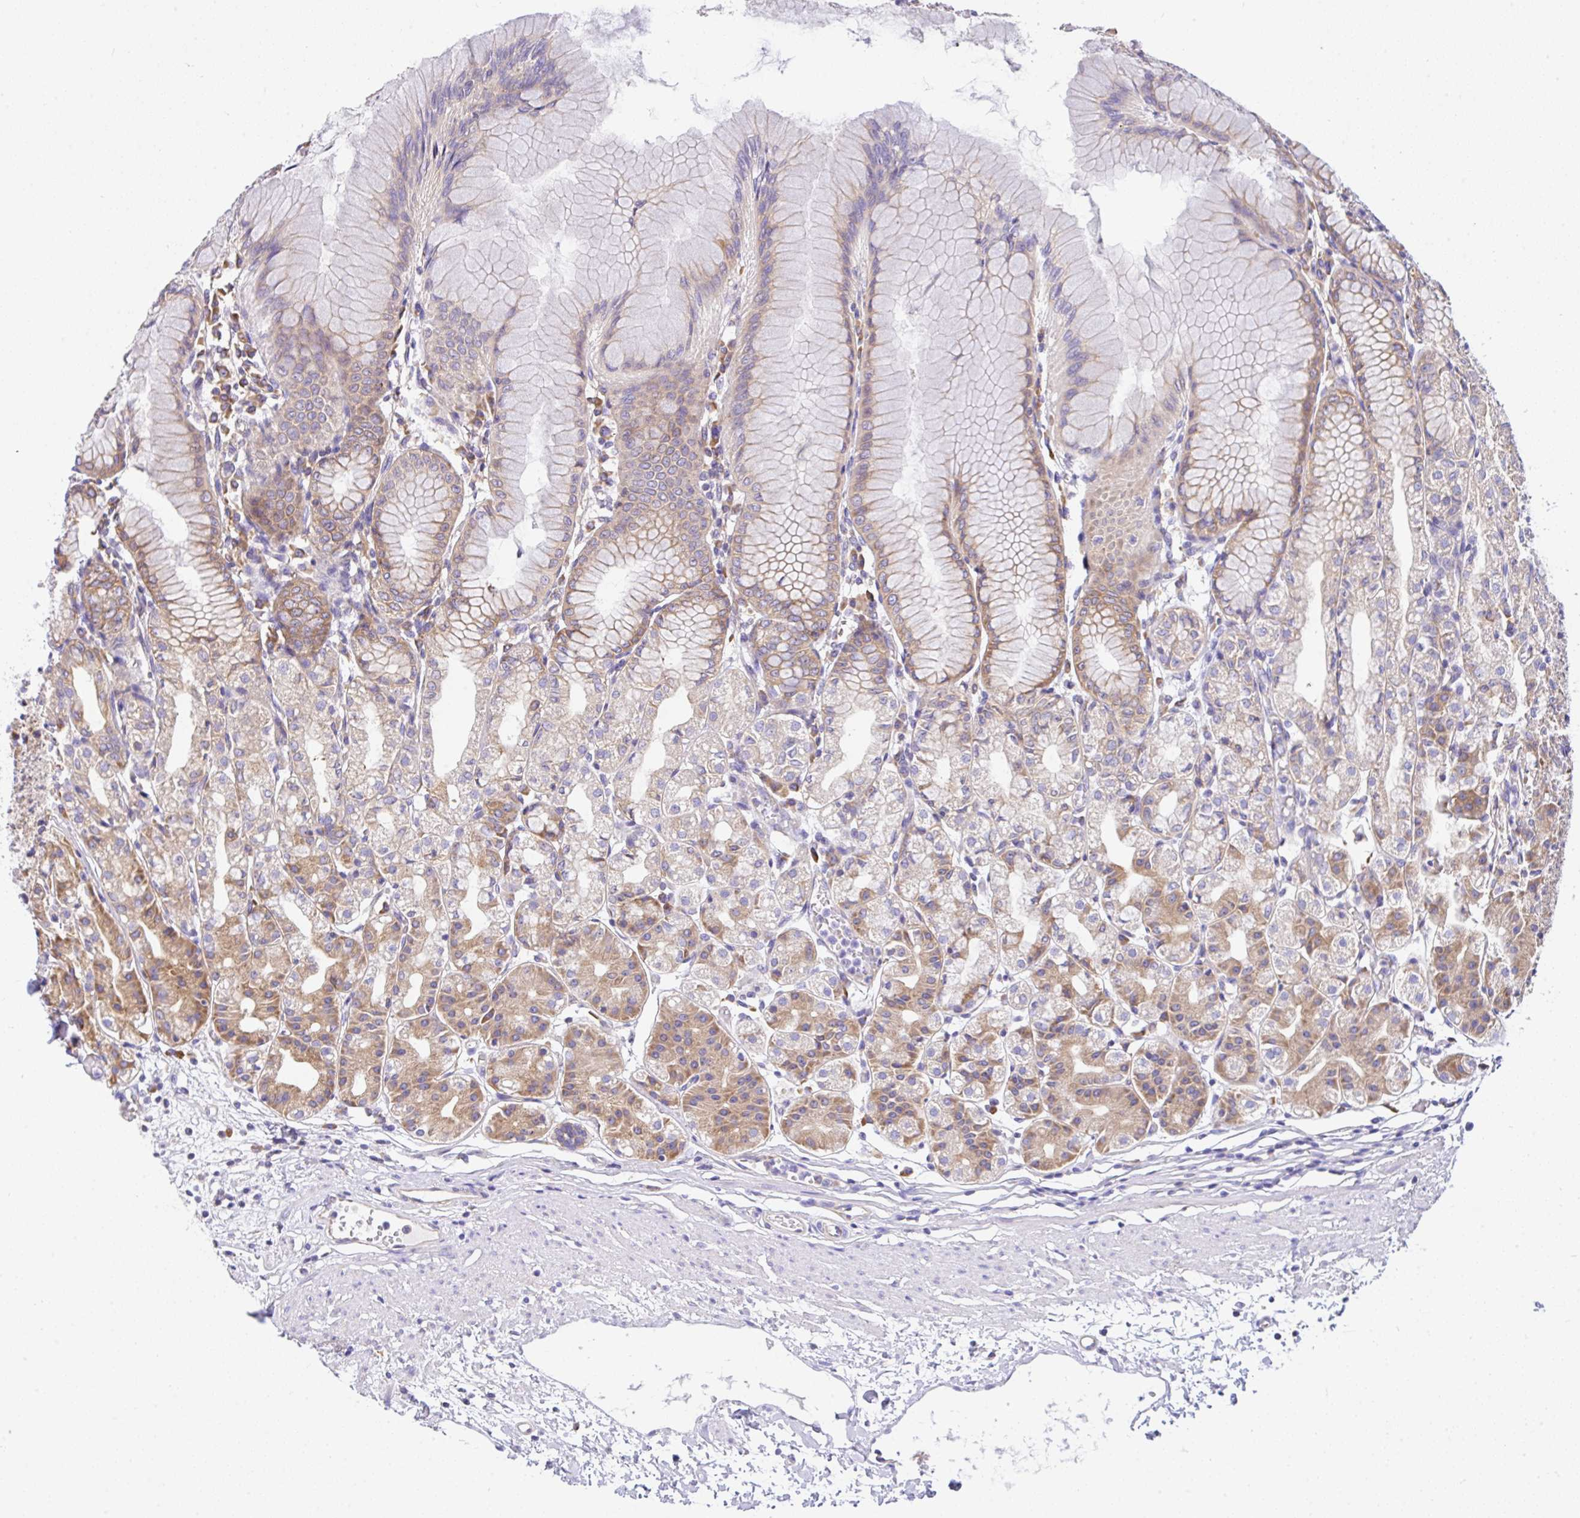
{"staining": {"intensity": "moderate", "quantity": "25%-75%", "location": "cytoplasmic/membranous"}, "tissue": "stomach", "cell_type": "Glandular cells", "image_type": "normal", "snomed": [{"axis": "morphology", "description": "Normal tissue, NOS"}, {"axis": "topography", "description": "Stomach"}], "caption": "Glandular cells exhibit medium levels of moderate cytoplasmic/membranous staining in approximately 25%-75% of cells in normal human stomach.", "gene": "GFPT2", "patient": {"sex": "female", "age": 57}}